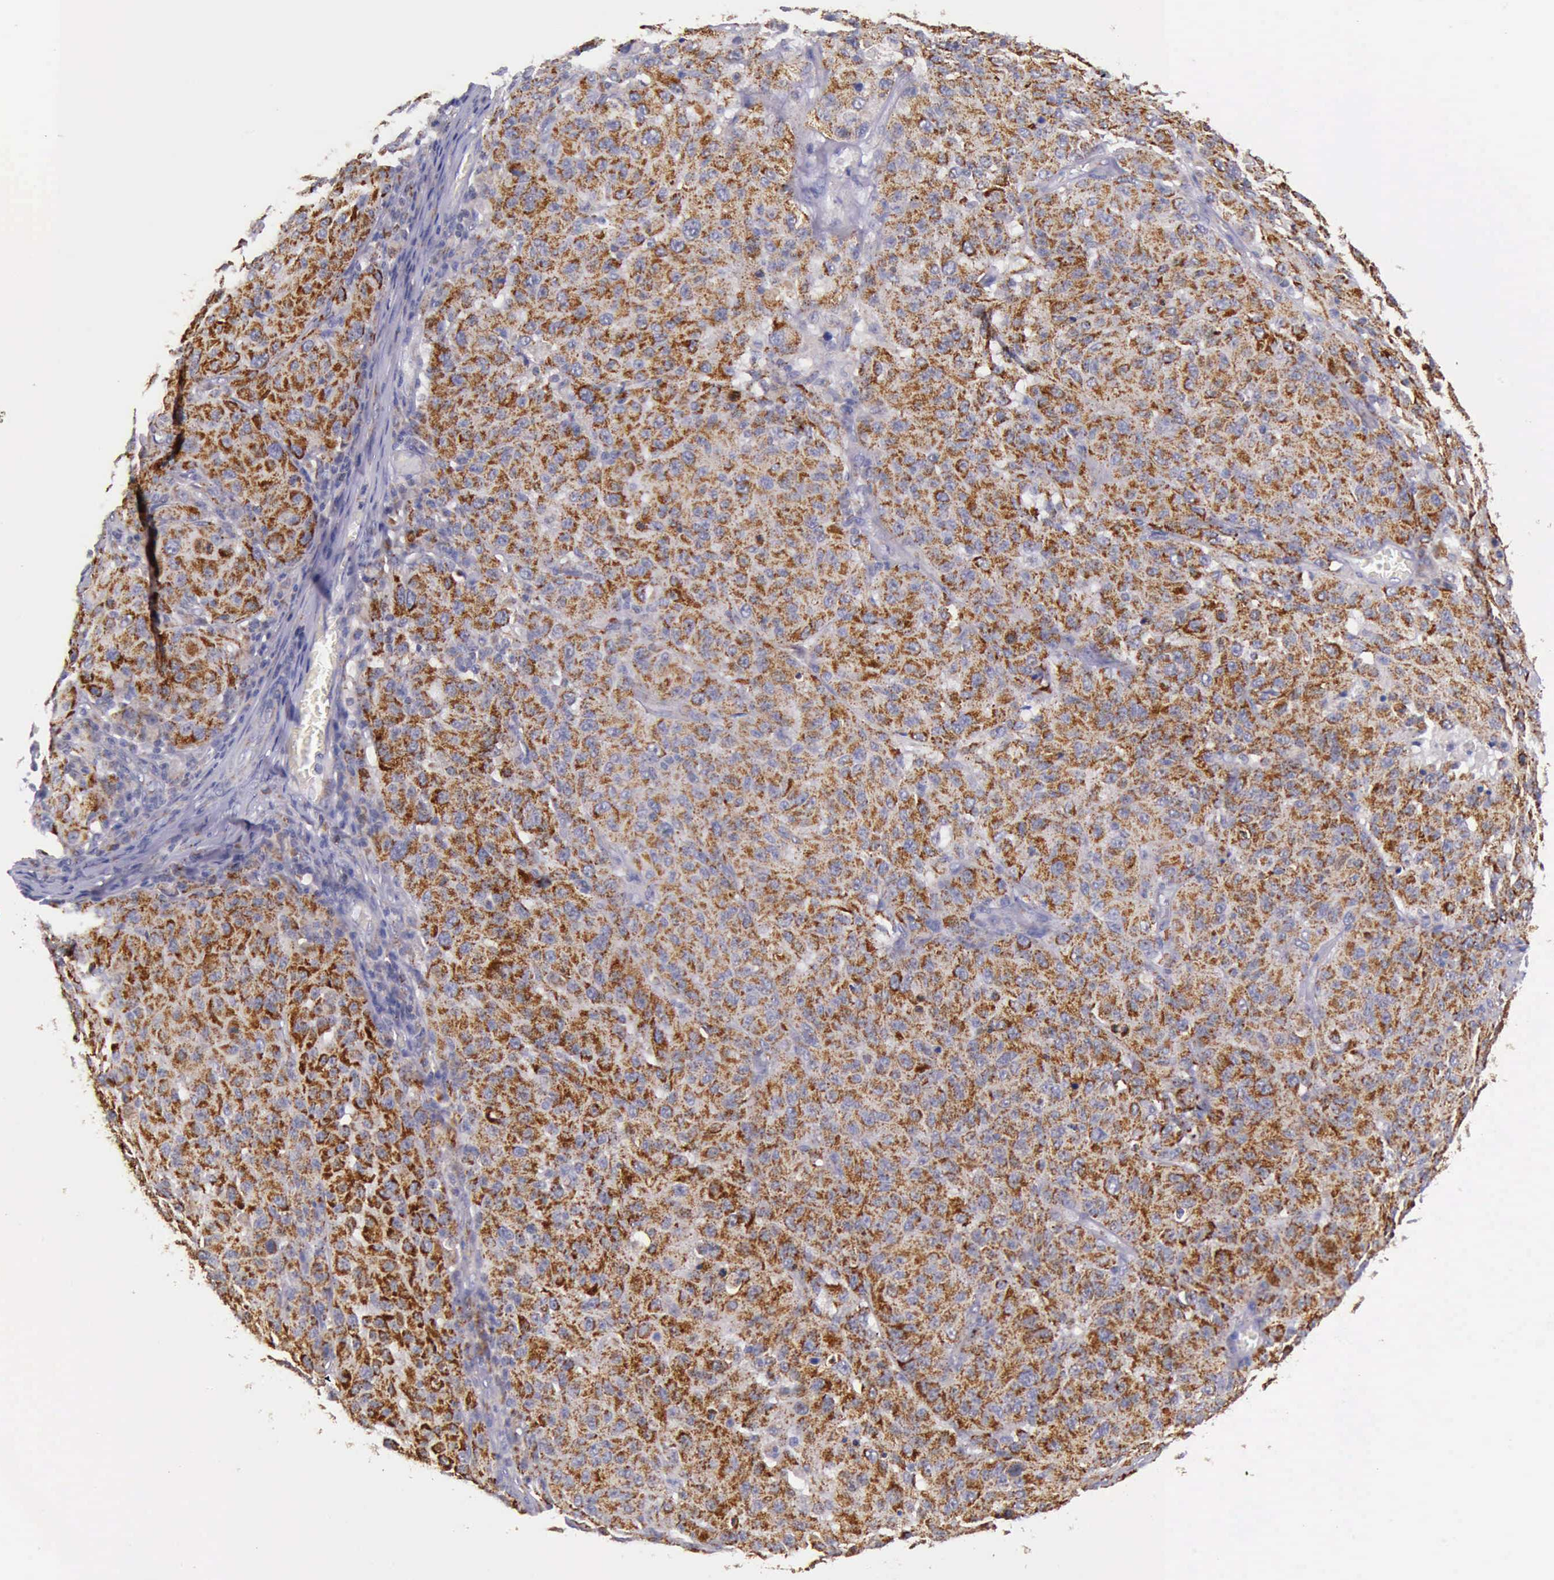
{"staining": {"intensity": "strong", "quantity": ">75%", "location": "cytoplasmic/membranous"}, "tissue": "melanoma", "cell_type": "Tumor cells", "image_type": "cancer", "snomed": [{"axis": "morphology", "description": "Malignant melanoma, NOS"}, {"axis": "topography", "description": "Skin"}], "caption": "This is an image of immunohistochemistry (IHC) staining of malignant melanoma, which shows strong staining in the cytoplasmic/membranous of tumor cells.", "gene": "TXN2", "patient": {"sex": "female", "age": 77}}